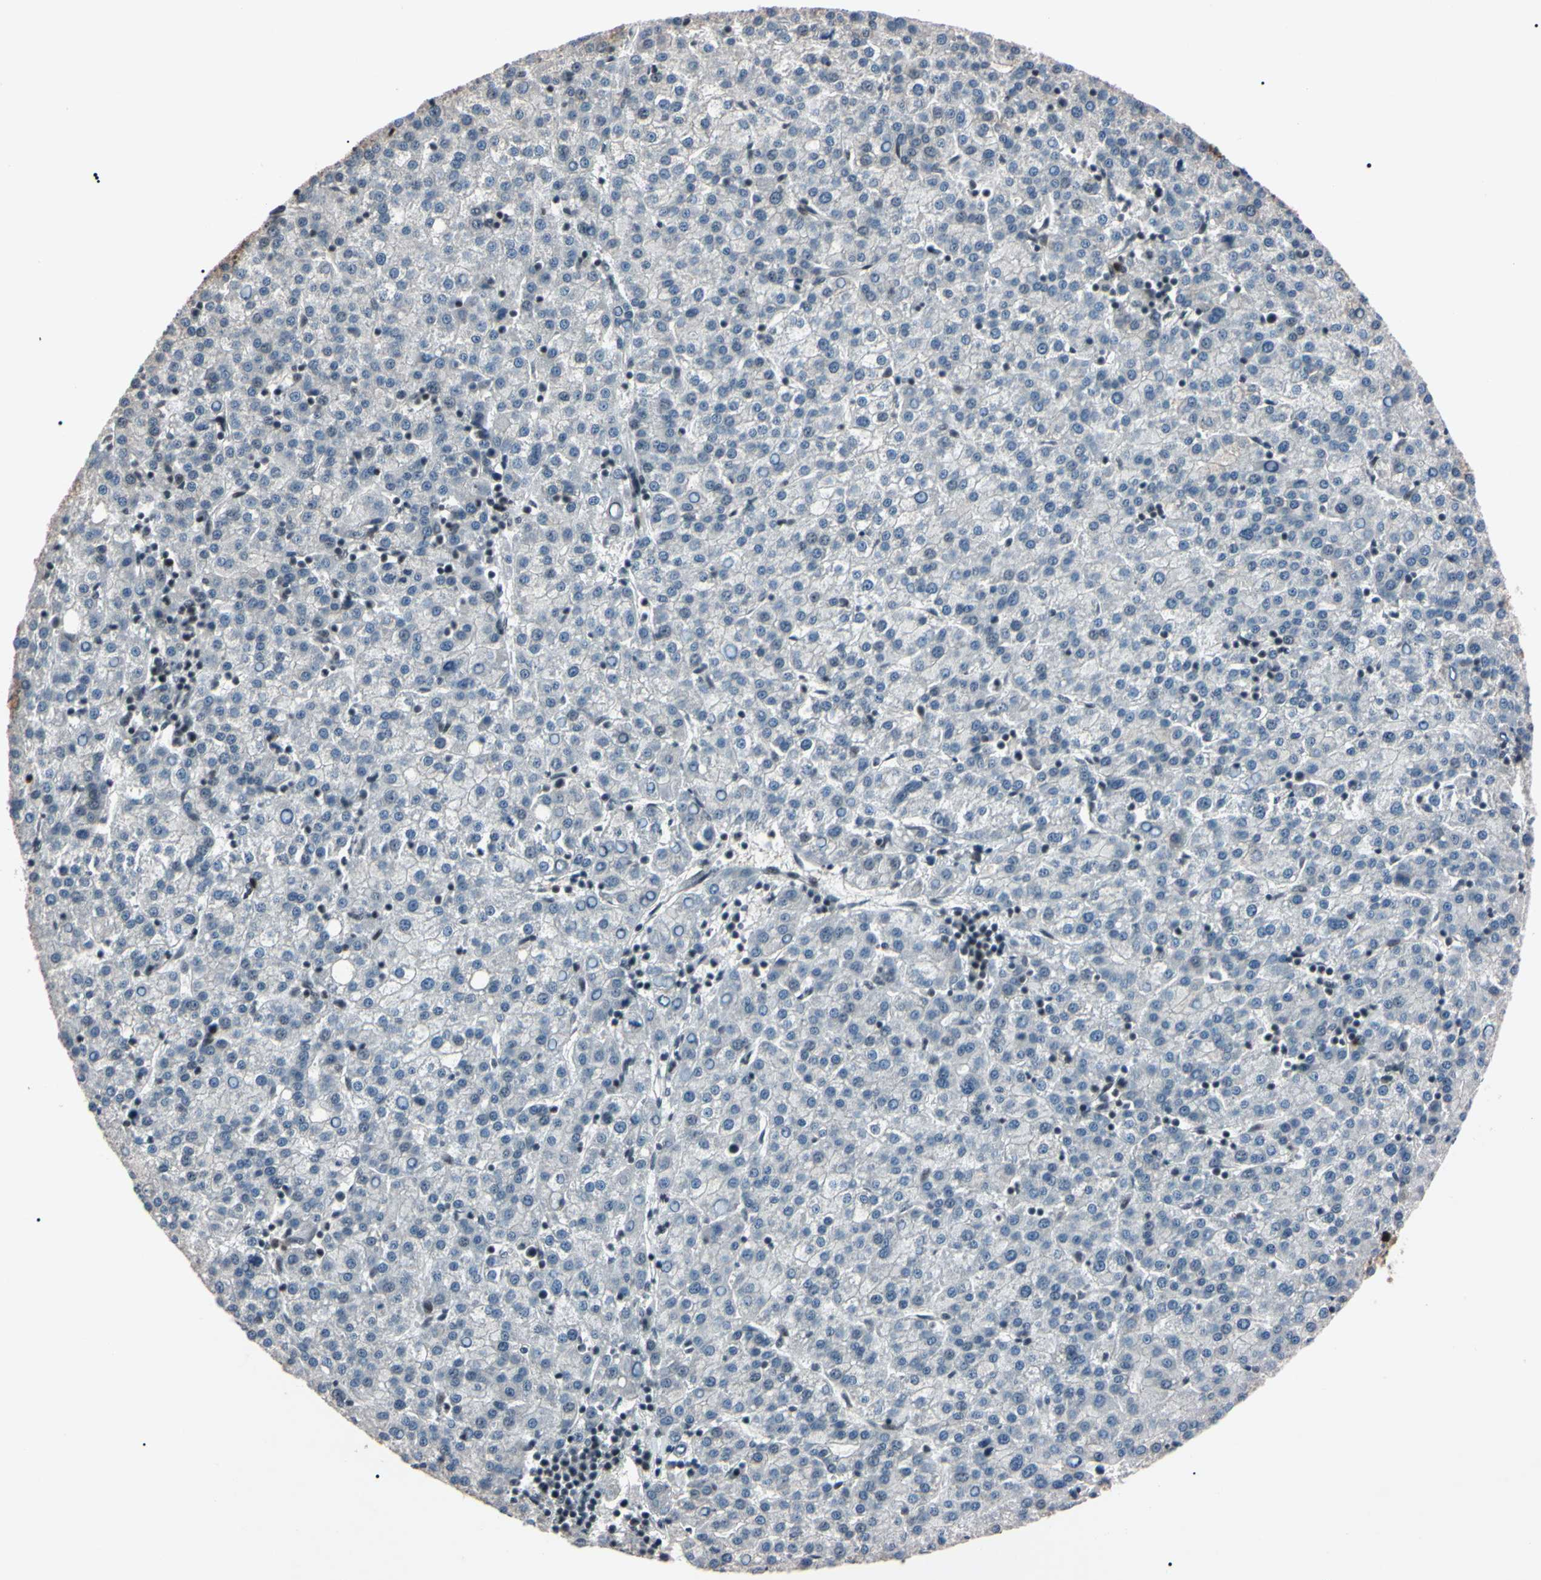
{"staining": {"intensity": "negative", "quantity": "none", "location": "none"}, "tissue": "liver cancer", "cell_type": "Tumor cells", "image_type": "cancer", "snomed": [{"axis": "morphology", "description": "Carcinoma, Hepatocellular, NOS"}, {"axis": "topography", "description": "Liver"}], "caption": "Immunohistochemistry (IHC) micrograph of human liver cancer stained for a protein (brown), which reveals no staining in tumor cells.", "gene": "YY1", "patient": {"sex": "female", "age": 58}}